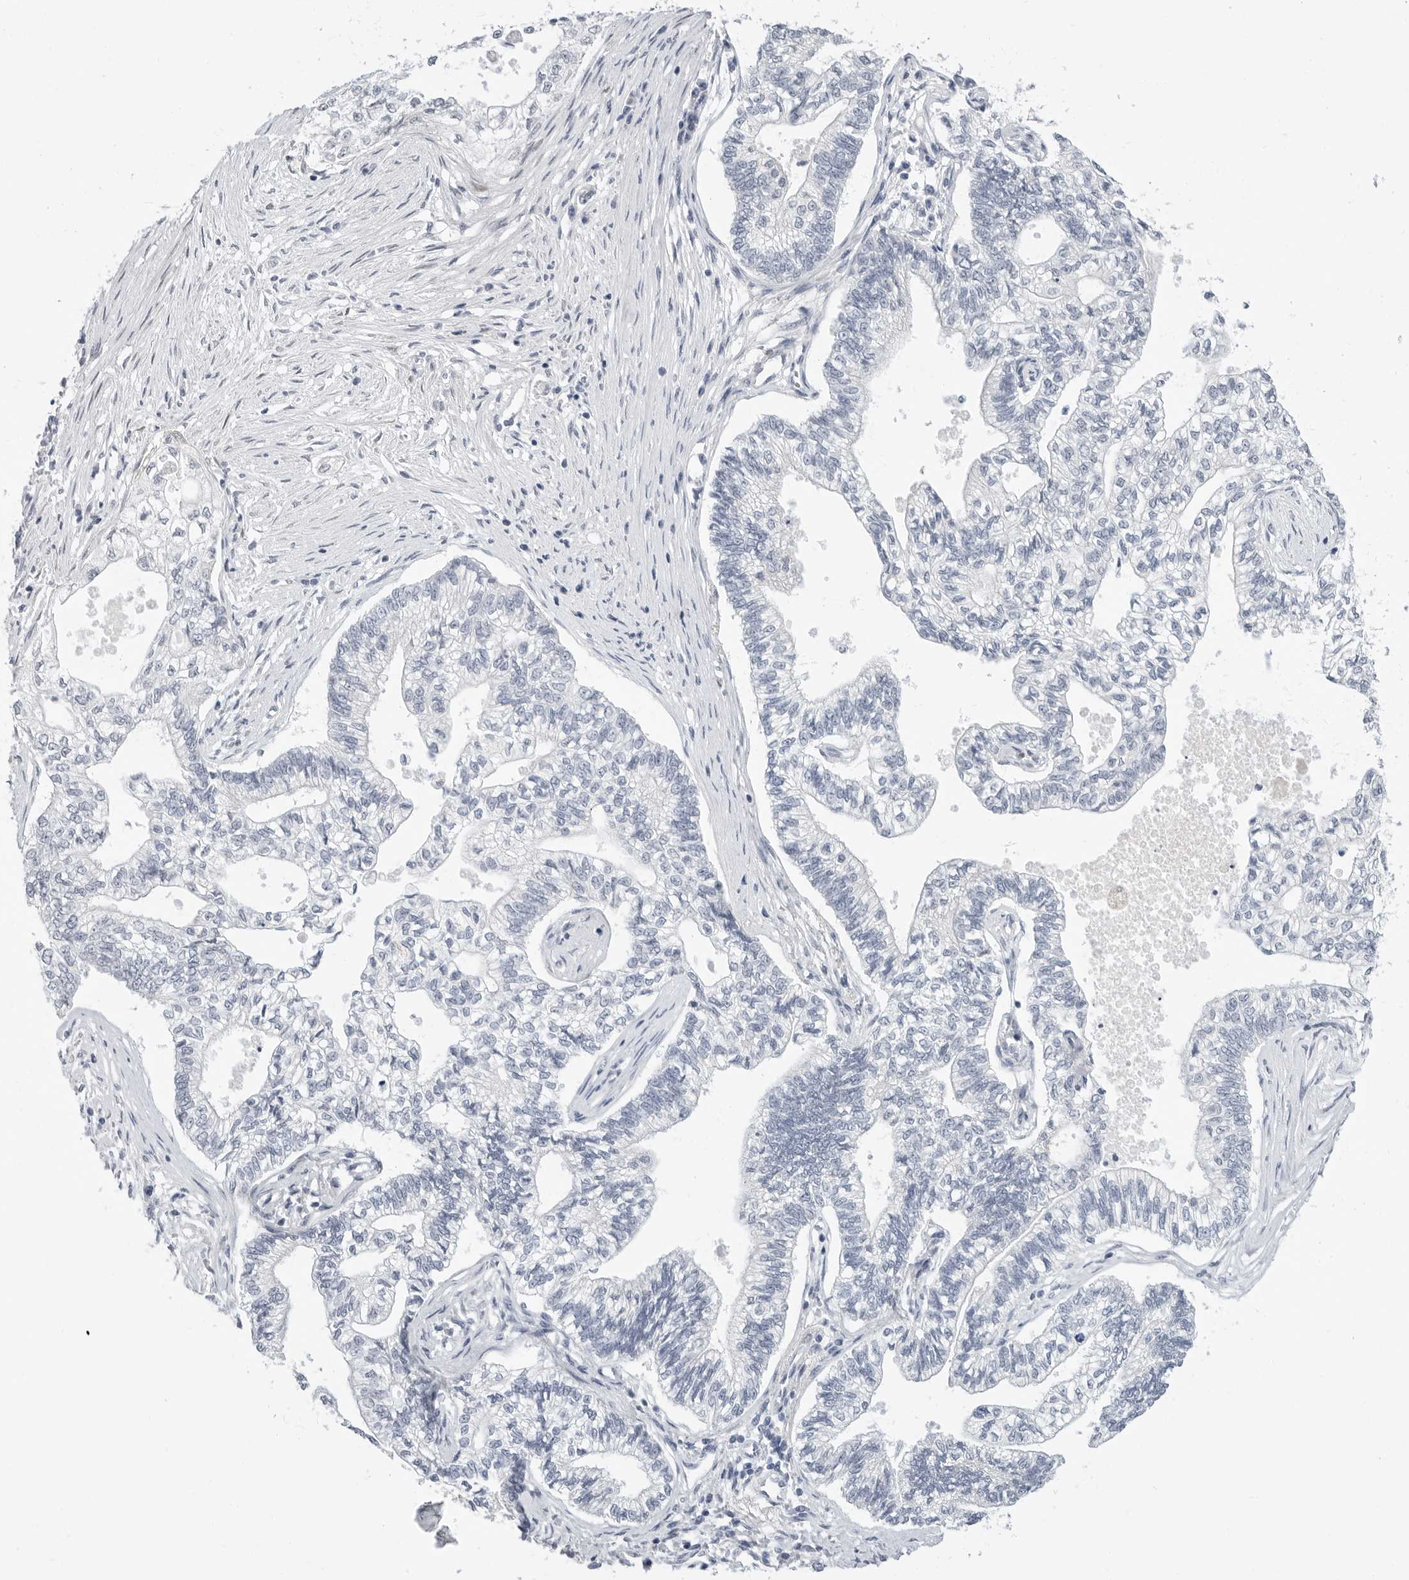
{"staining": {"intensity": "negative", "quantity": "none", "location": "none"}, "tissue": "pancreatic cancer", "cell_type": "Tumor cells", "image_type": "cancer", "snomed": [{"axis": "morphology", "description": "Adenocarcinoma, NOS"}, {"axis": "topography", "description": "Pancreas"}], "caption": "High power microscopy micrograph of an immunohistochemistry histopathology image of adenocarcinoma (pancreatic), revealing no significant staining in tumor cells.", "gene": "PLN", "patient": {"sex": "male", "age": 72}}